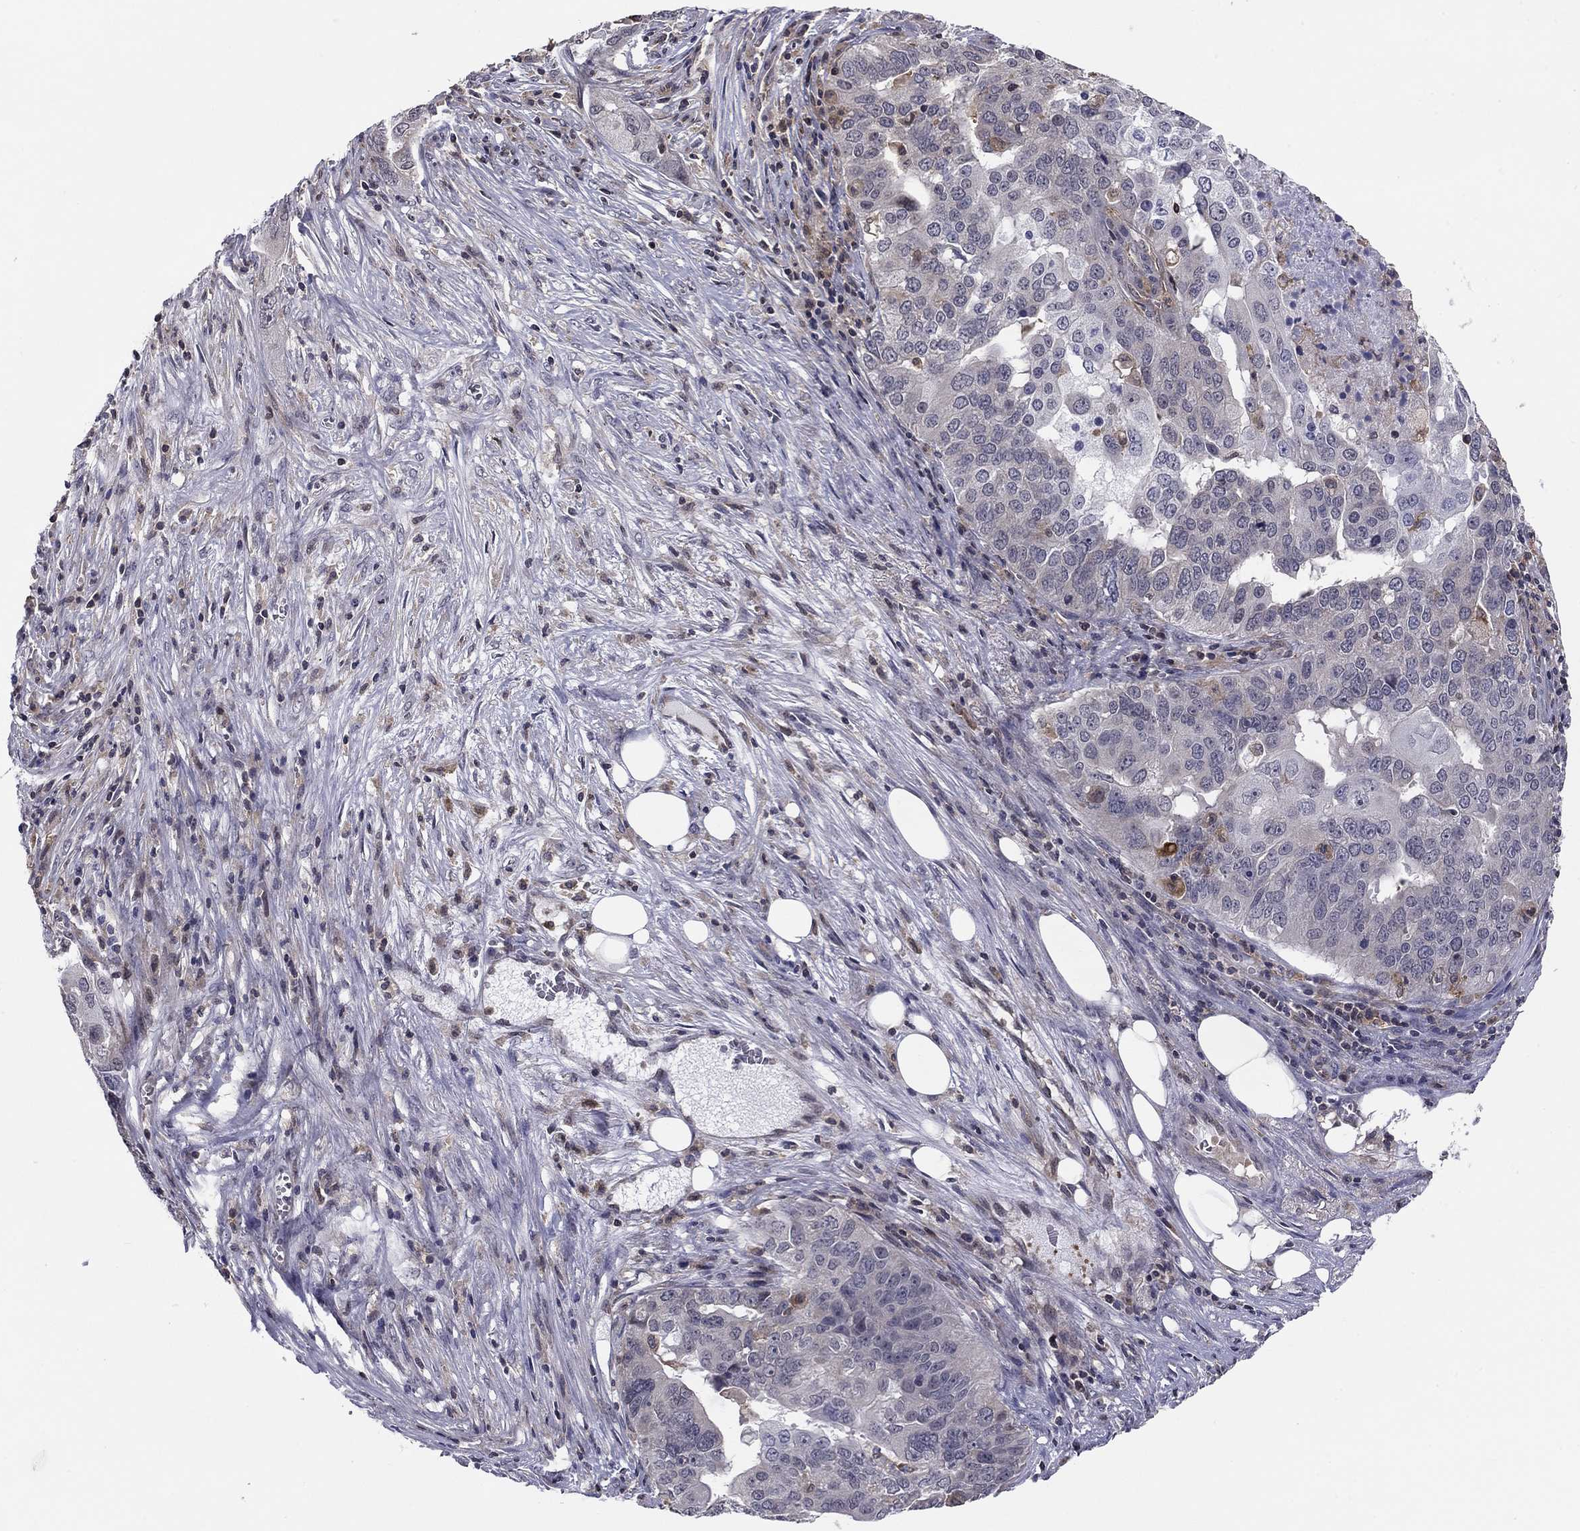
{"staining": {"intensity": "negative", "quantity": "none", "location": "none"}, "tissue": "ovarian cancer", "cell_type": "Tumor cells", "image_type": "cancer", "snomed": [{"axis": "morphology", "description": "Carcinoma, endometroid"}, {"axis": "topography", "description": "Soft tissue"}, {"axis": "topography", "description": "Ovary"}], "caption": "The histopathology image shows no significant staining in tumor cells of ovarian cancer (endometroid carcinoma).", "gene": "PLCB2", "patient": {"sex": "female", "age": 52}}